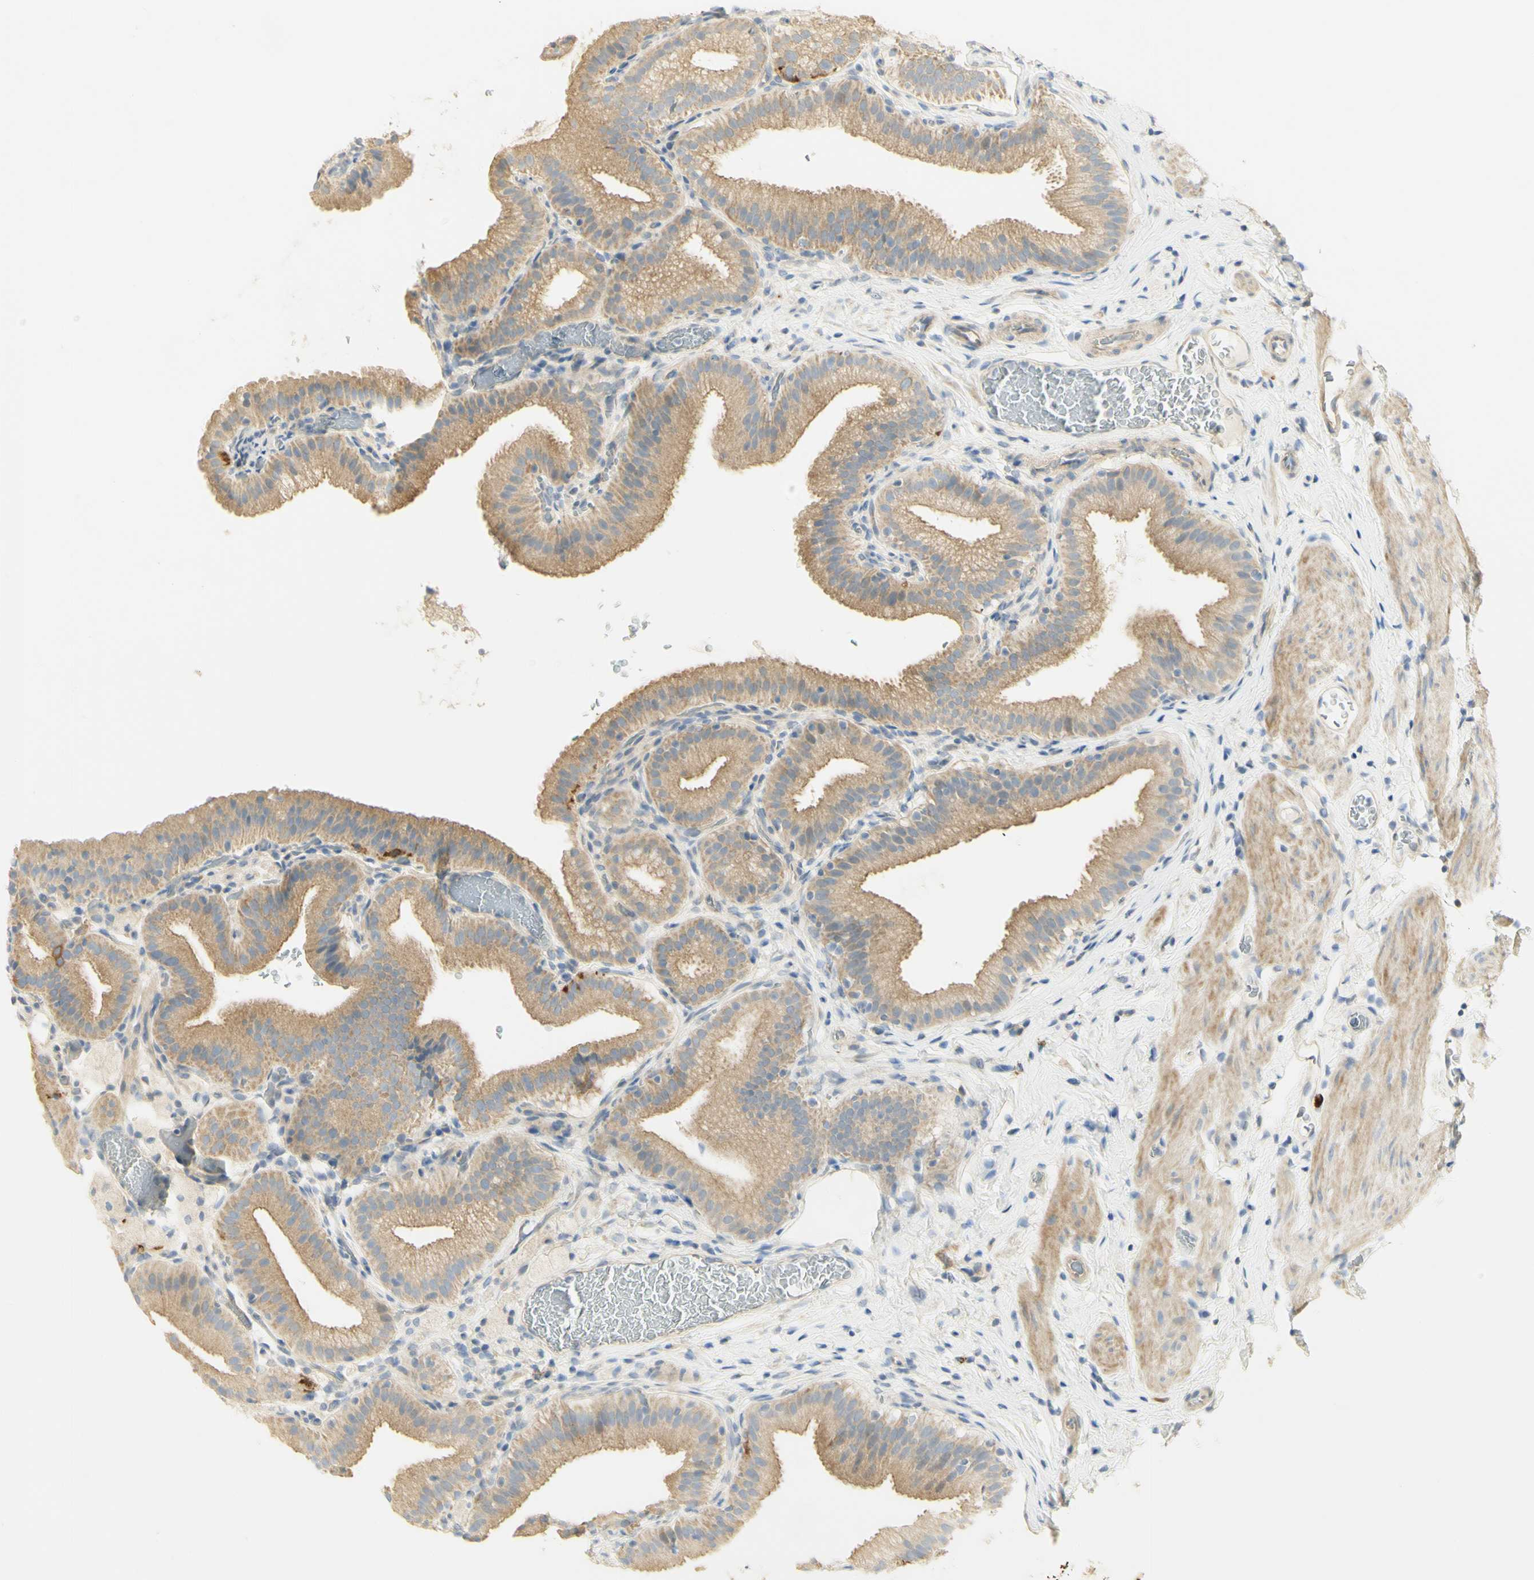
{"staining": {"intensity": "moderate", "quantity": ">75%", "location": "cytoplasmic/membranous"}, "tissue": "gallbladder", "cell_type": "Glandular cells", "image_type": "normal", "snomed": [{"axis": "morphology", "description": "Normal tissue, NOS"}, {"axis": "topography", "description": "Gallbladder"}], "caption": "The image shows a brown stain indicating the presence of a protein in the cytoplasmic/membranous of glandular cells in gallbladder. (DAB IHC with brightfield microscopy, high magnification).", "gene": "KIF11", "patient": {"sex": "male", "age": 54}}